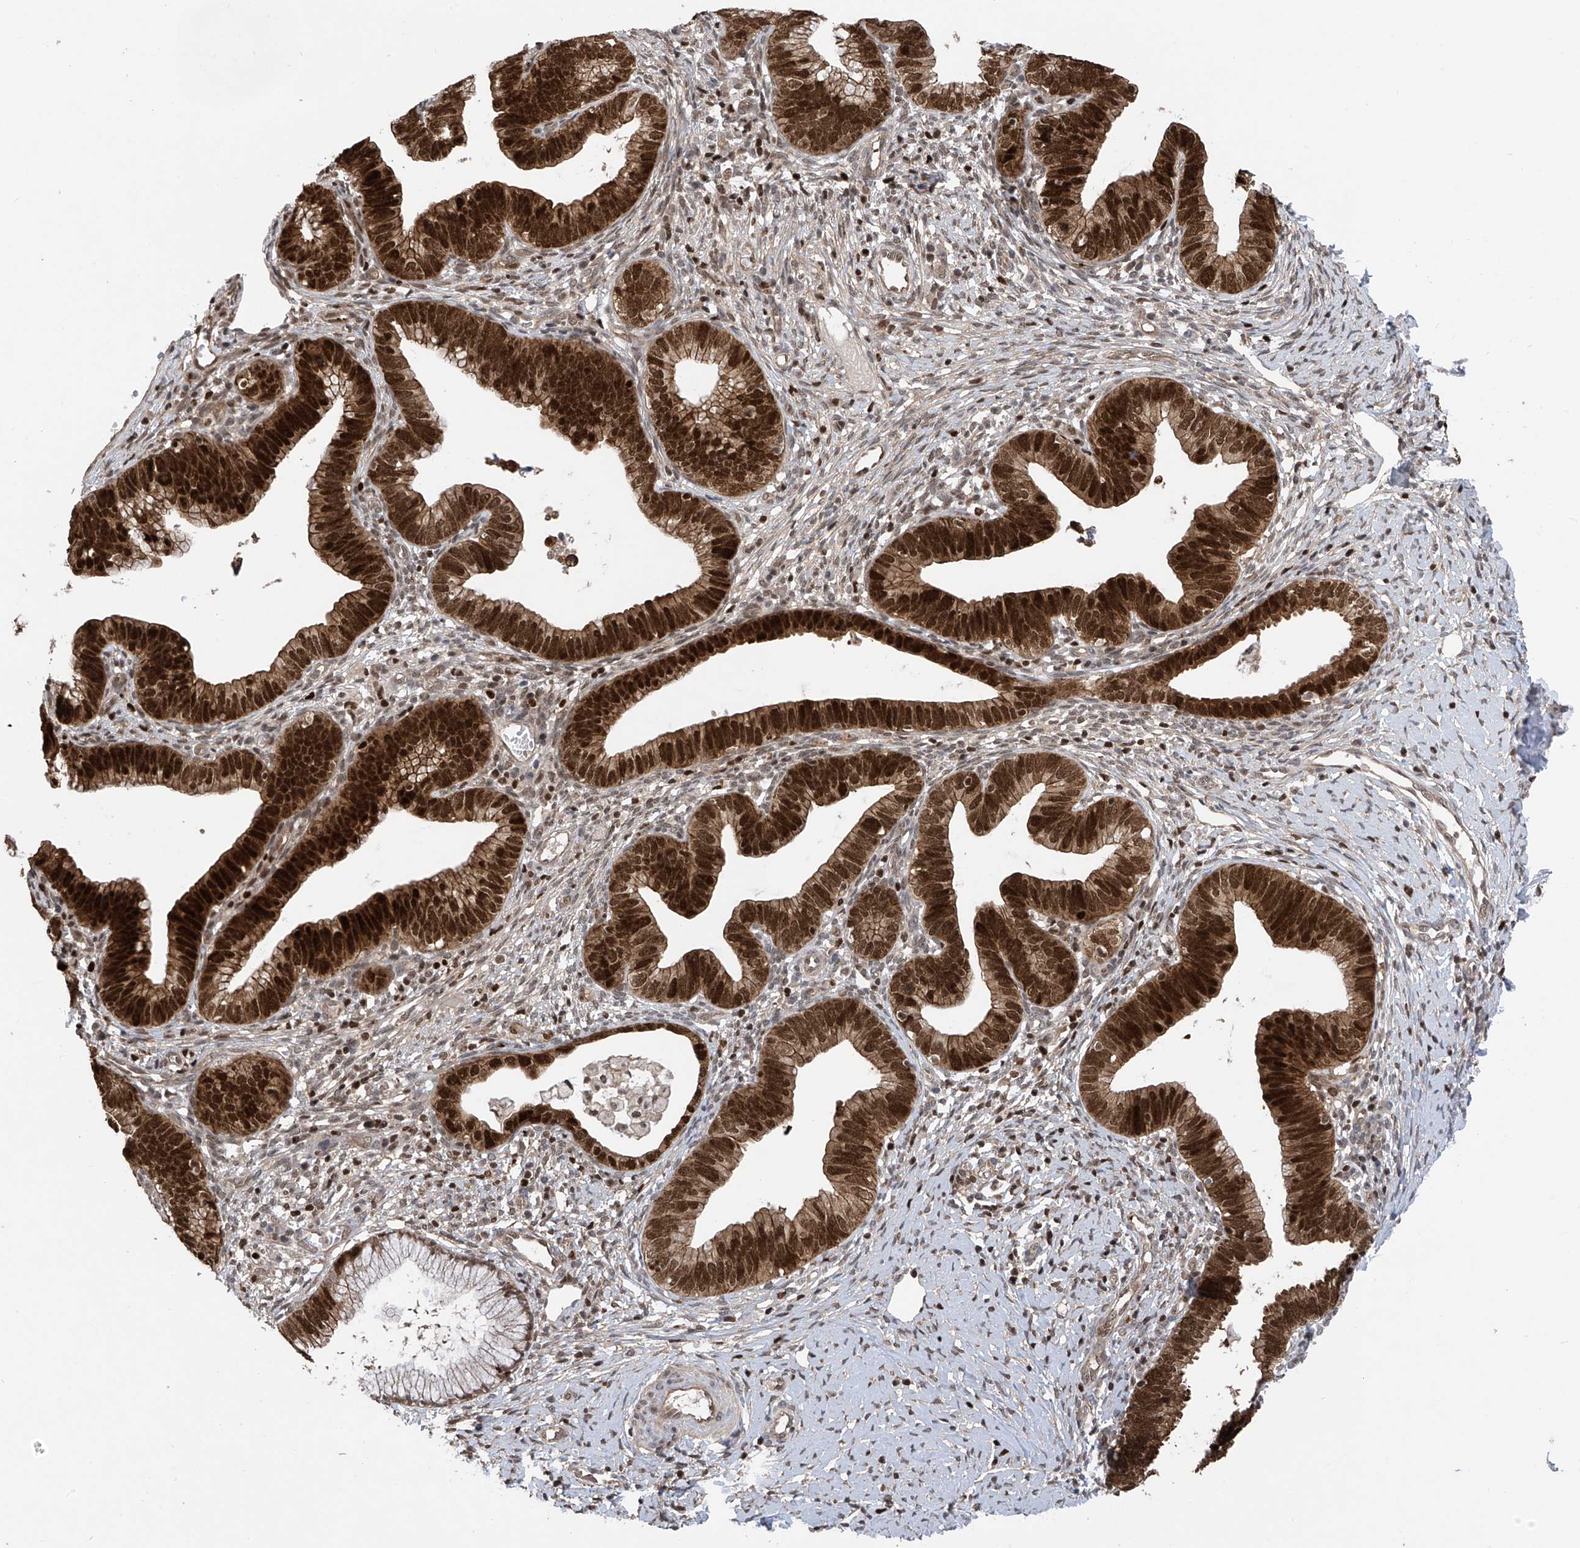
{"staining": {"intensity": "strong", "quantity": ">75%", "location": "cytoplasmic/membranous,nuclear"}, "tissue": "cervical cancer", "cell_type": "Tumor cells", "image_type": "cancer", "snomed": [{"axis": "morphology", "description": "Adenocarcinoma, NOS"}, {"axis": "topography", "description": "Cervix"}], "caption": "Protein positivity by immunohistochemistry (IHC) exhibits strong cytoplasmic/membranous and nuclear expression in about >75% of tumor cells in adenocarcinoma (cervical).", "gene": "DNAJC9", "patient": {"sex": "female", "age": 36}}